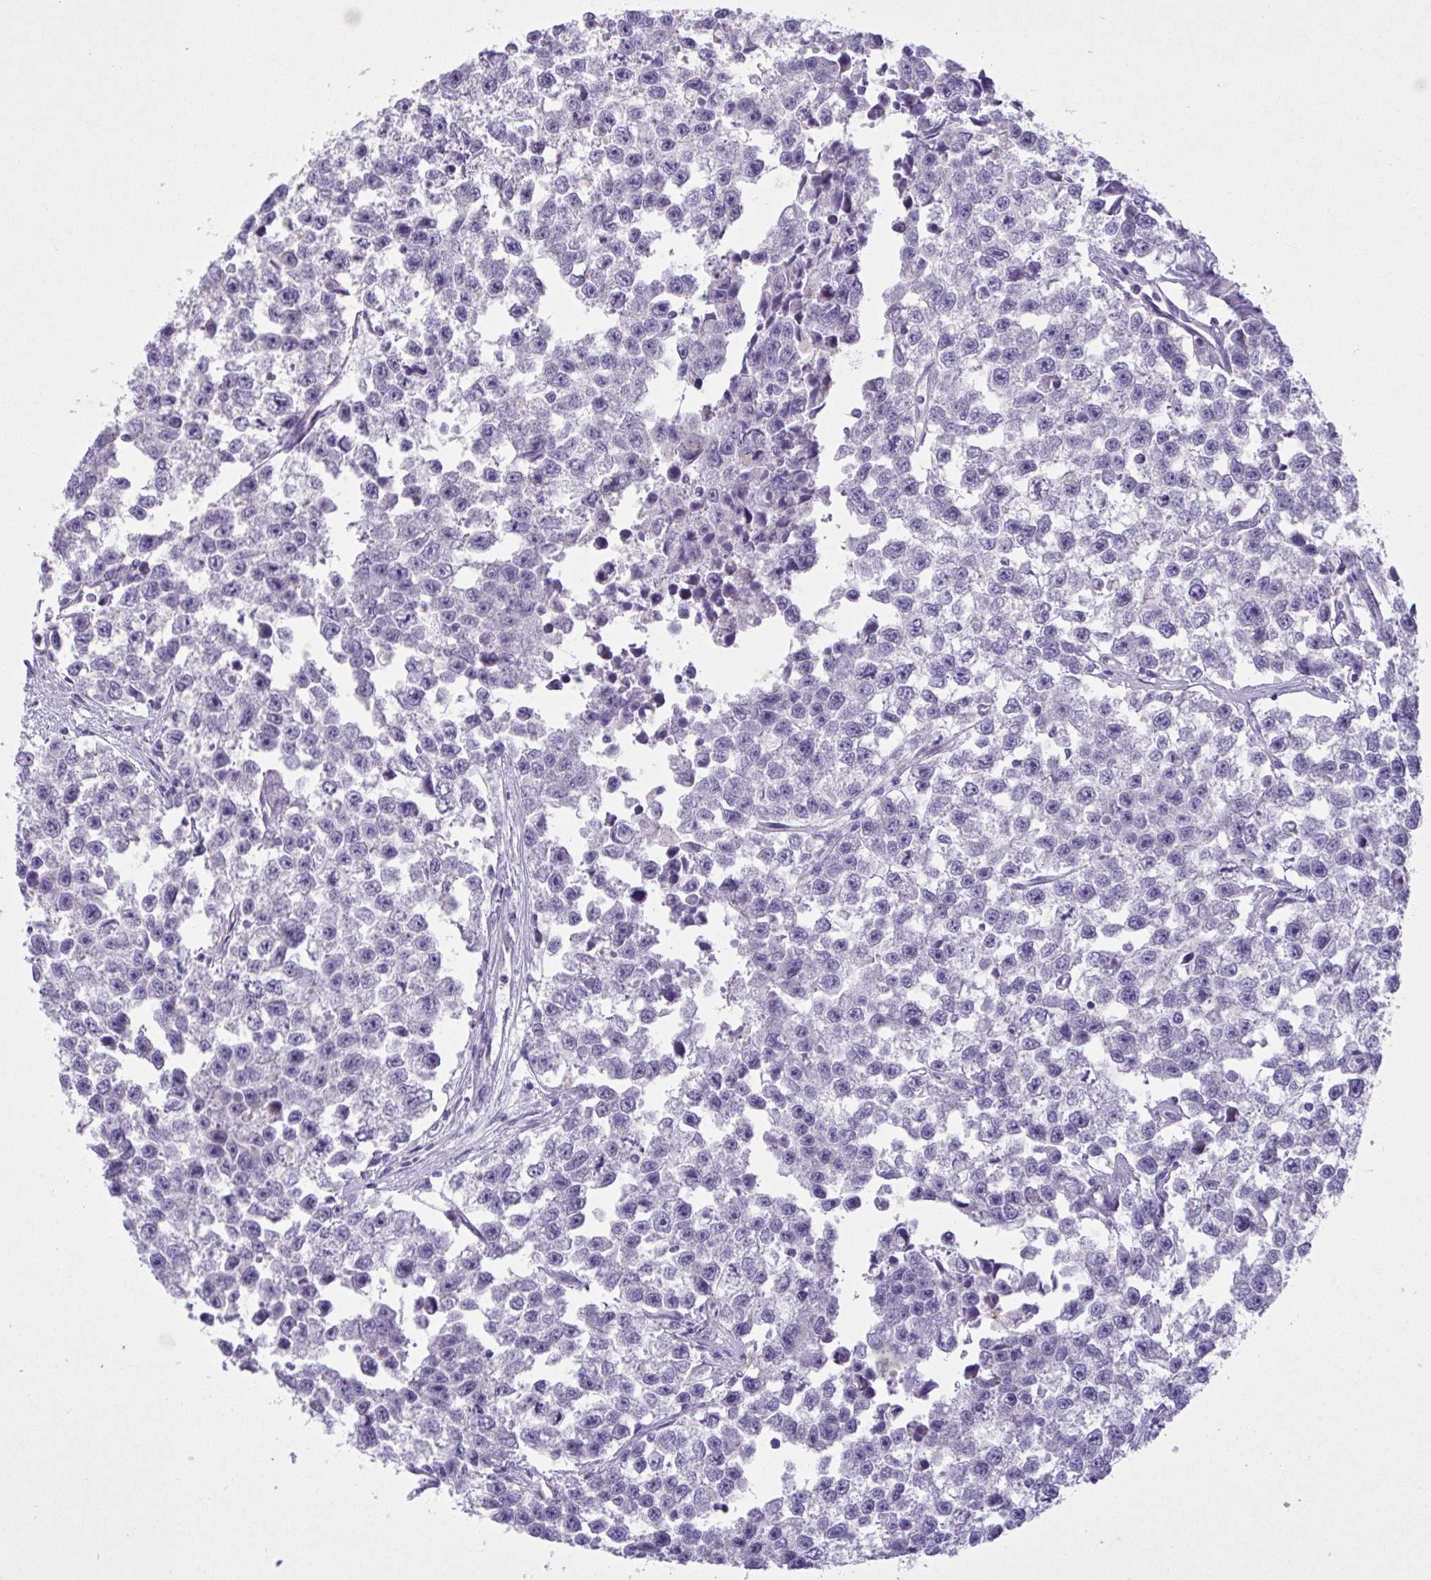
{"staining": {"intensity": "negative", "quantity": "none", "location": "none"}, "tissue": "testis cancer", "cell_type": "Tumor cells", "image_type": "cancer", "snomed": [{"axis": "morphology", "description": "Seminoma, NOS"}, {"axis": "topography", "description": "Testis"}], "caption": "This is a histopathology image of immunohistochemistry staining of testis seminoma, which shows no staining in tumor cells.", "gene": "C4orf33", "patient": {"sex": "male", "age": 26}}